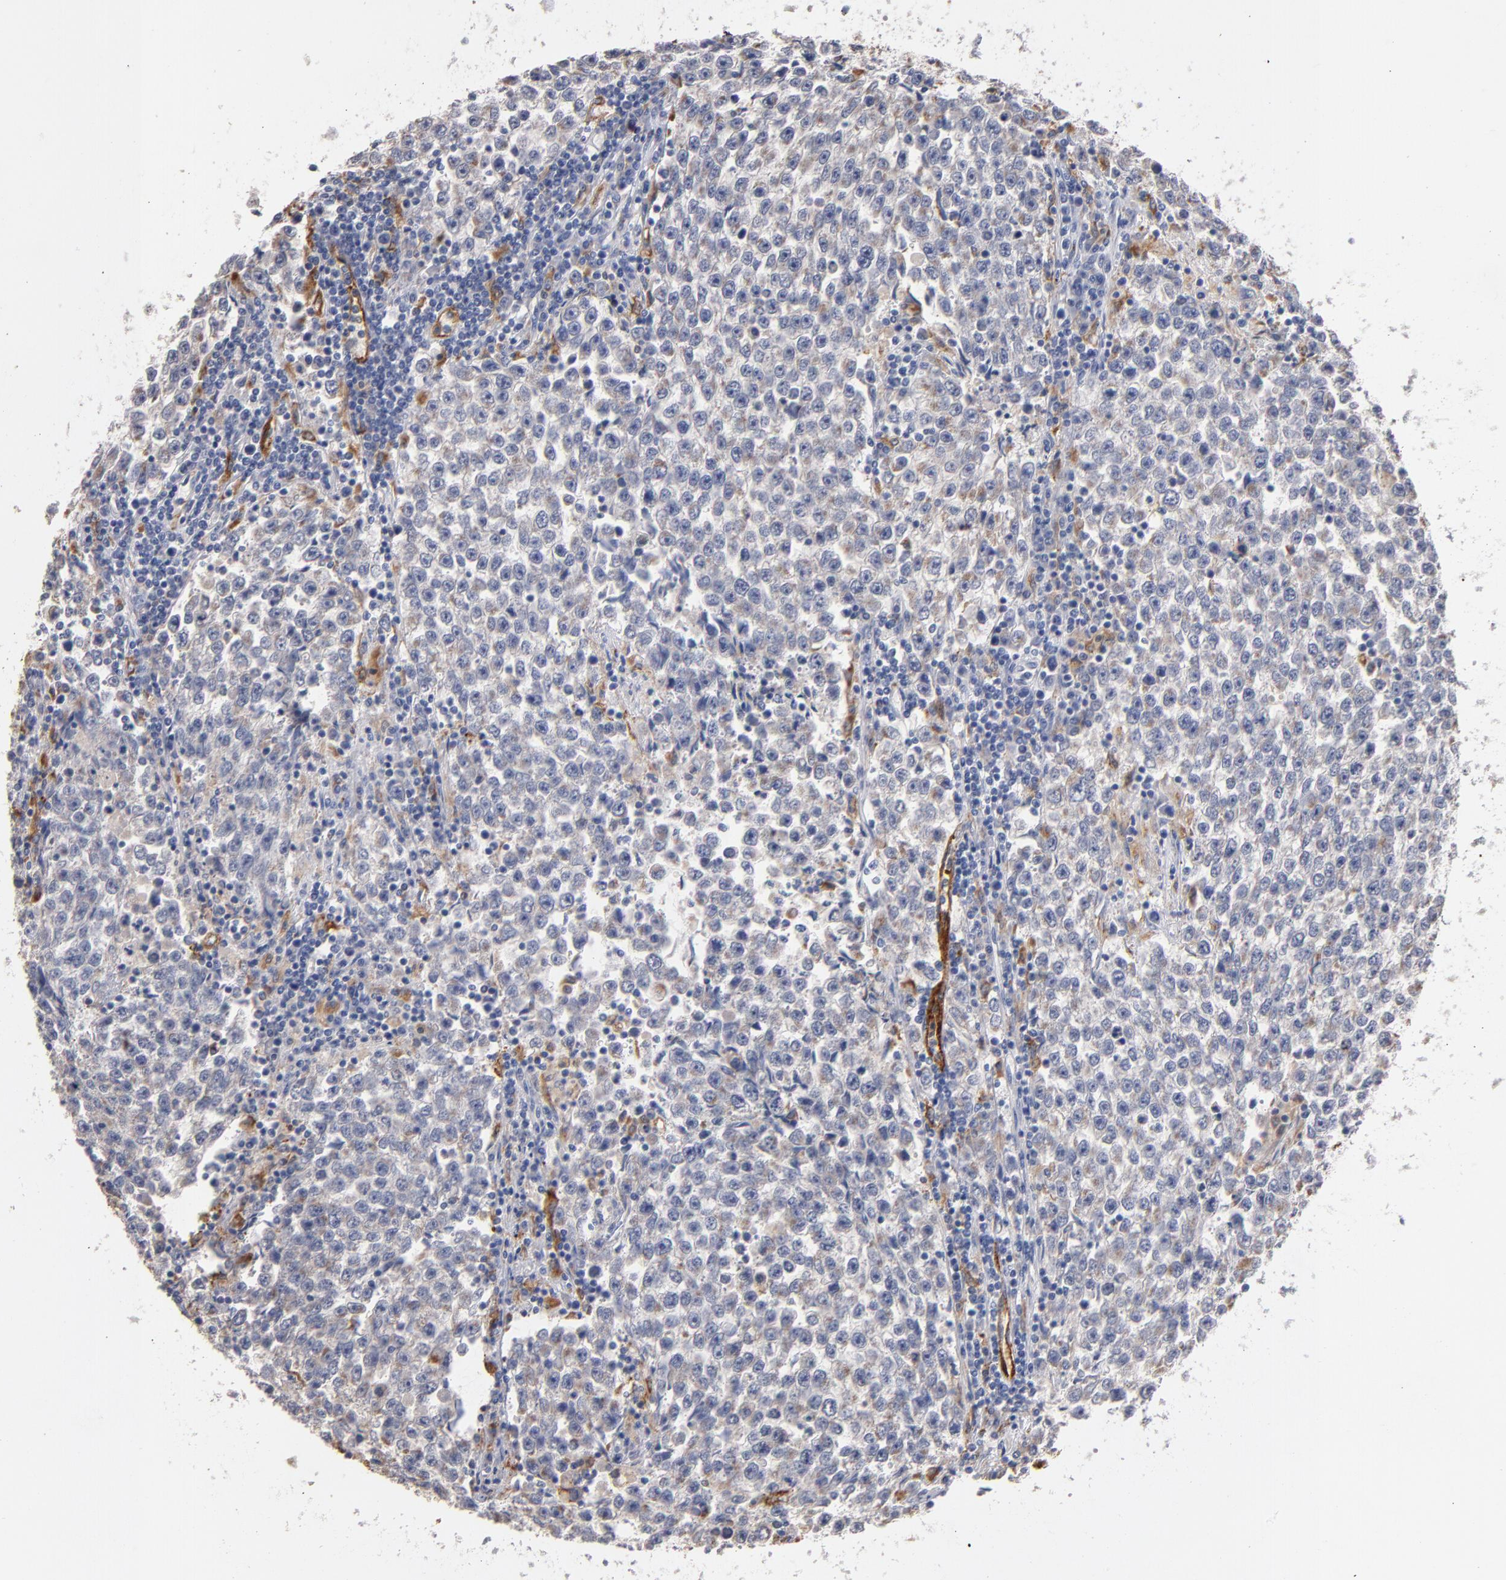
{"staining": {"intensity": "weak", "quantity": "<25%", "location": "cytoplasmic/membranous"}, "tissue": "testis cancer", "cell_type": "Tumor cells", "image_type": "cancer", "snomed": [{"axis": "morphology", "description": "Seminoma, NOS"}, {"axis": "topography", "description": "Testis"}], "caption": "A histopathology image of testis cancer stained for a protein displays no brown staining in tumor cells. The staining was performed using DAB to visualize the protein expression in brown, while the nuclei were stained in blue with hematoxylin (Magnification: 20x).", "gene": "SELP", "patient": {"sex": "male", "age": 36}}